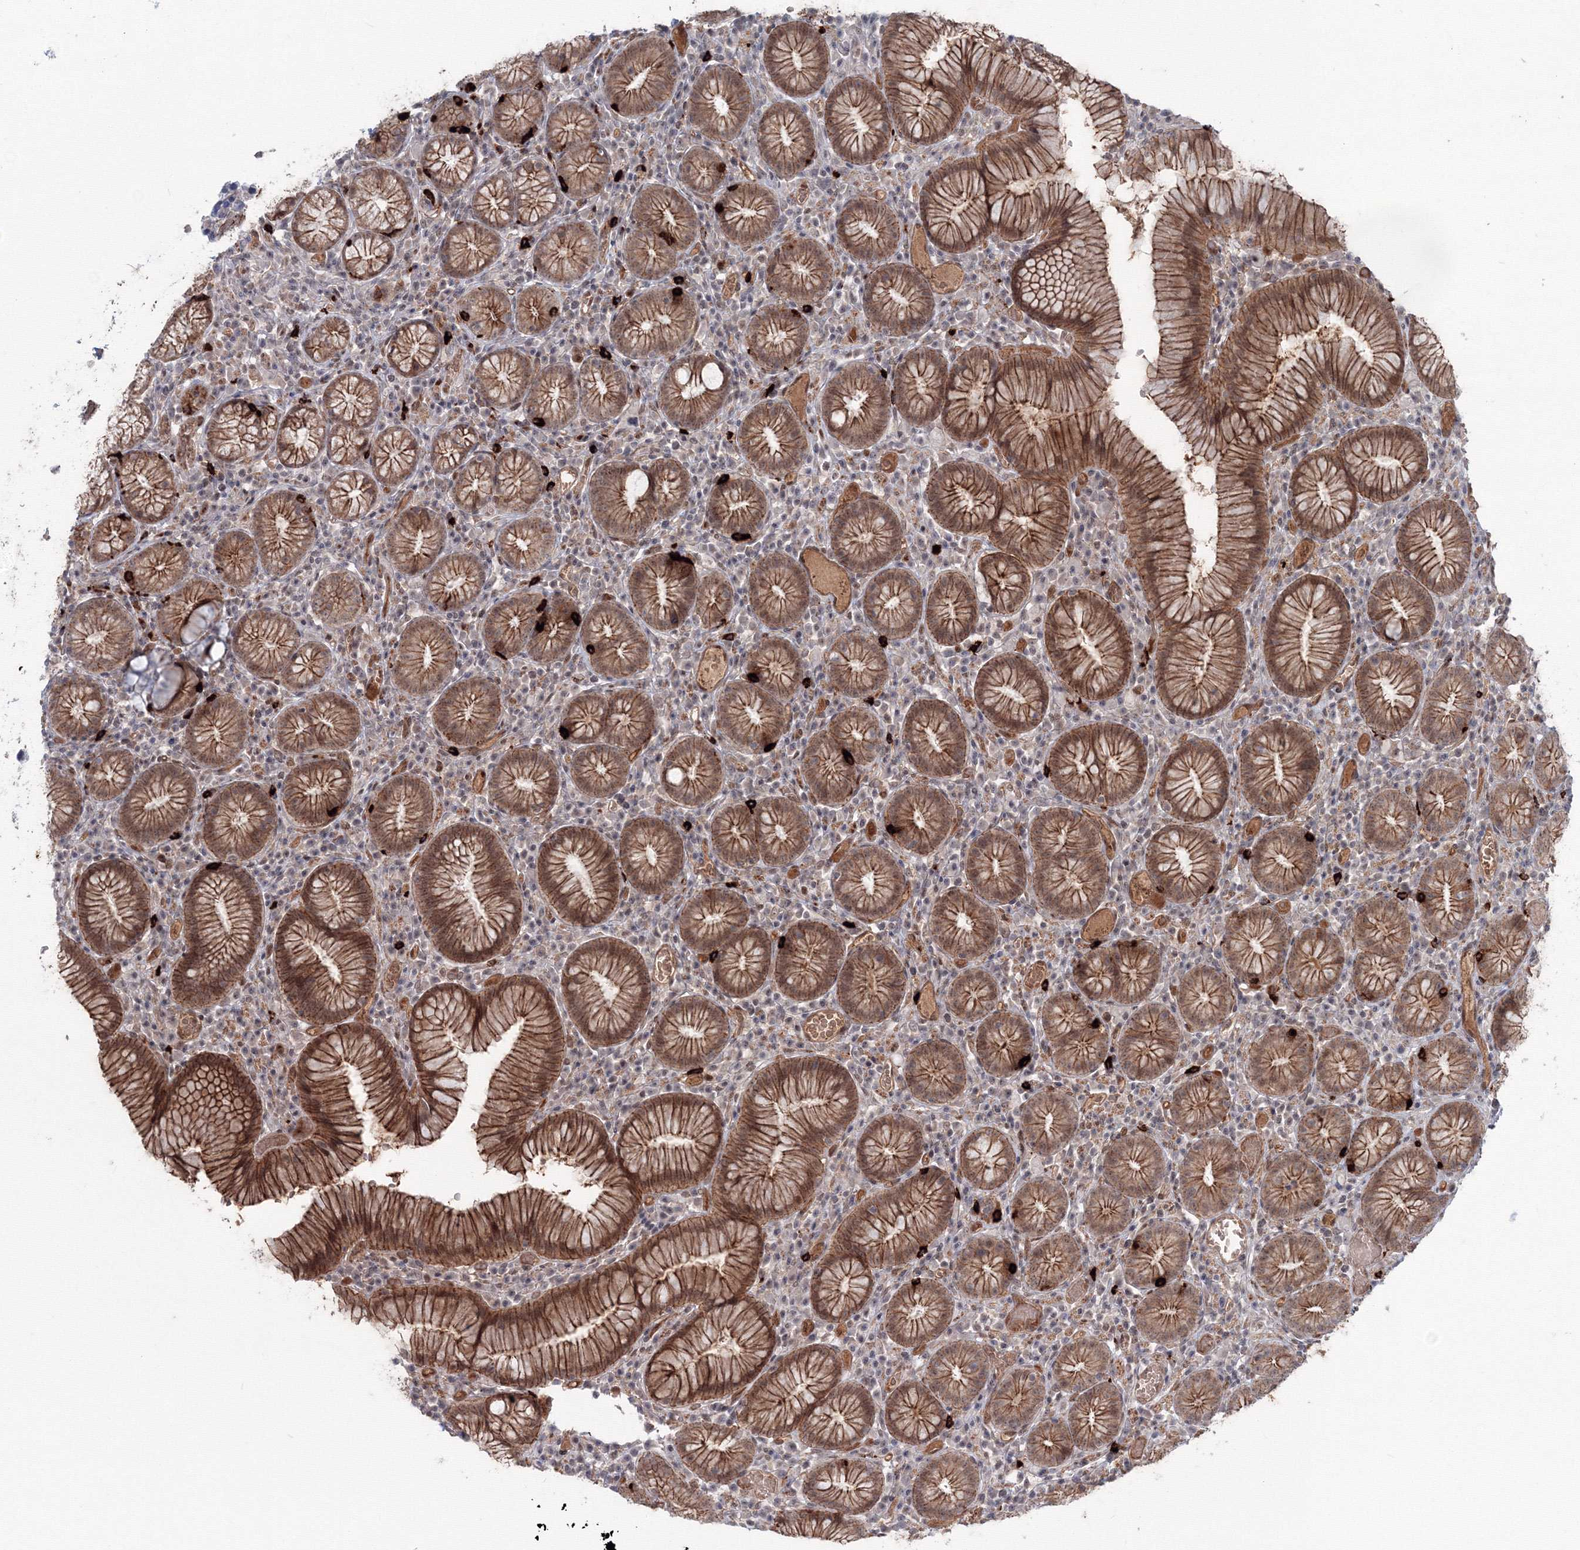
{"staining": {"intensity": "strong", "quantity": ">75%", "location": "cytoplasmic/membranous,nuclear"}, "tissue": "stomach", "cell_type": "Glandular cells", "image_type": "normal", "snomed": [{"axis": "morphology", "description": "Normal tissue, NOS"}, {"axis": "topography", "description": "Stomach"}], "caption": "Stomach was stained to show a protein in brown. There is high levels of strong cytoplasmic/membranous,nuclear staining in about >75% of glandular cells. (IHC, brightfield microscopy, high magnification).", "gene": "SH3PXD2A", "patient": {"sex": "male", "age": 55}}